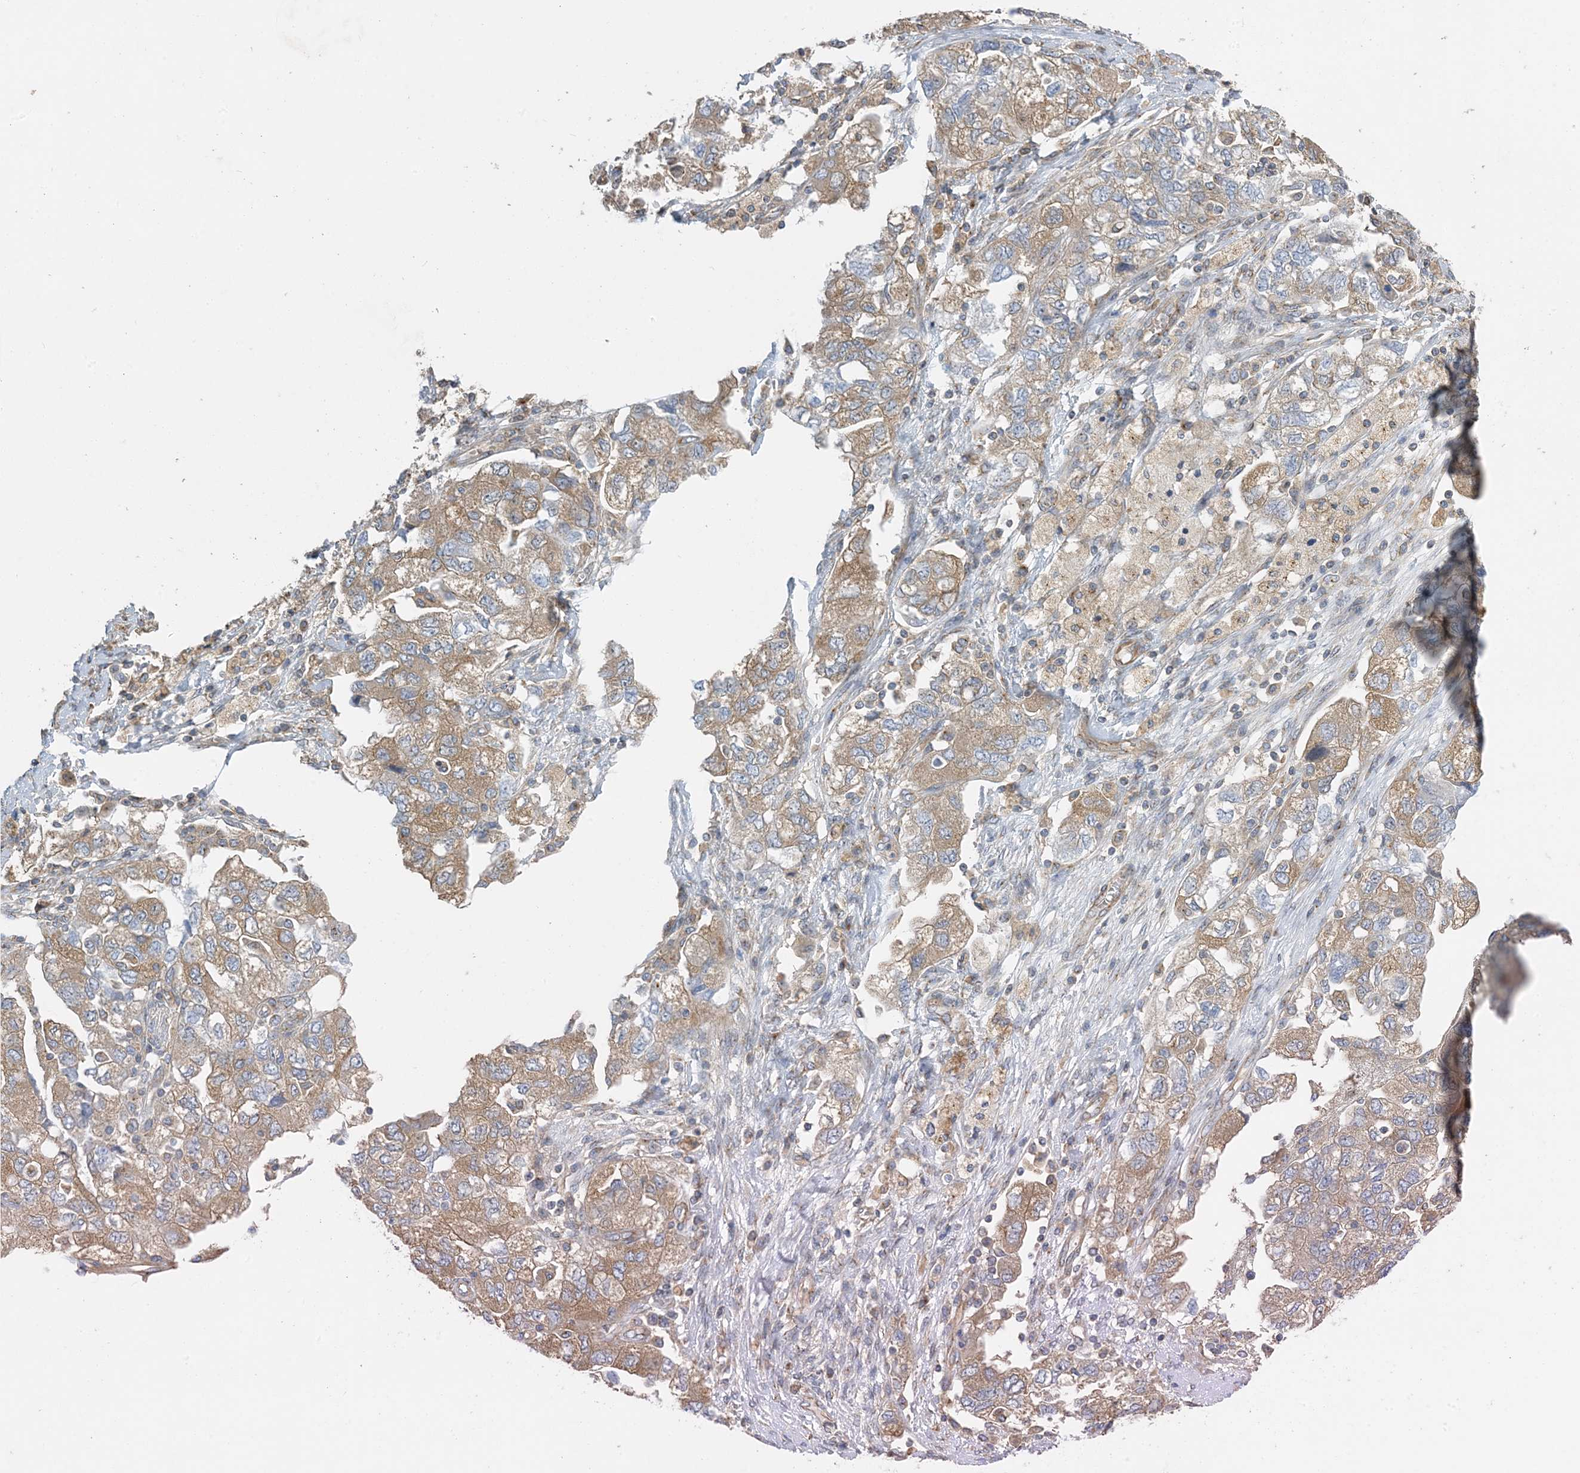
{"staining": {"intensity": "moderate", "quantity": ">75%", "location": "cytoplasmic/membranous"}, "tissue": "ovarian cancer", "cell_type": "Tumor cells", "image_type": "cancer", "snomed": [{"axis": "morphology", "description": "Carcinoma, NOS"}, {"axis": "morphology", "description": "Cystadenocarcinoma, serous, NOS"}, {"axis": "topography", "description": "Ovary"}], "caption": "Protein analysis of ovarian serous cystadenocarcinoma tissue reveals moderate cytoplasmic/membranous expression in about >75% of tumor cells.", "gene": "SIDT1", "patient": {"sex": "female", "age": 69}}